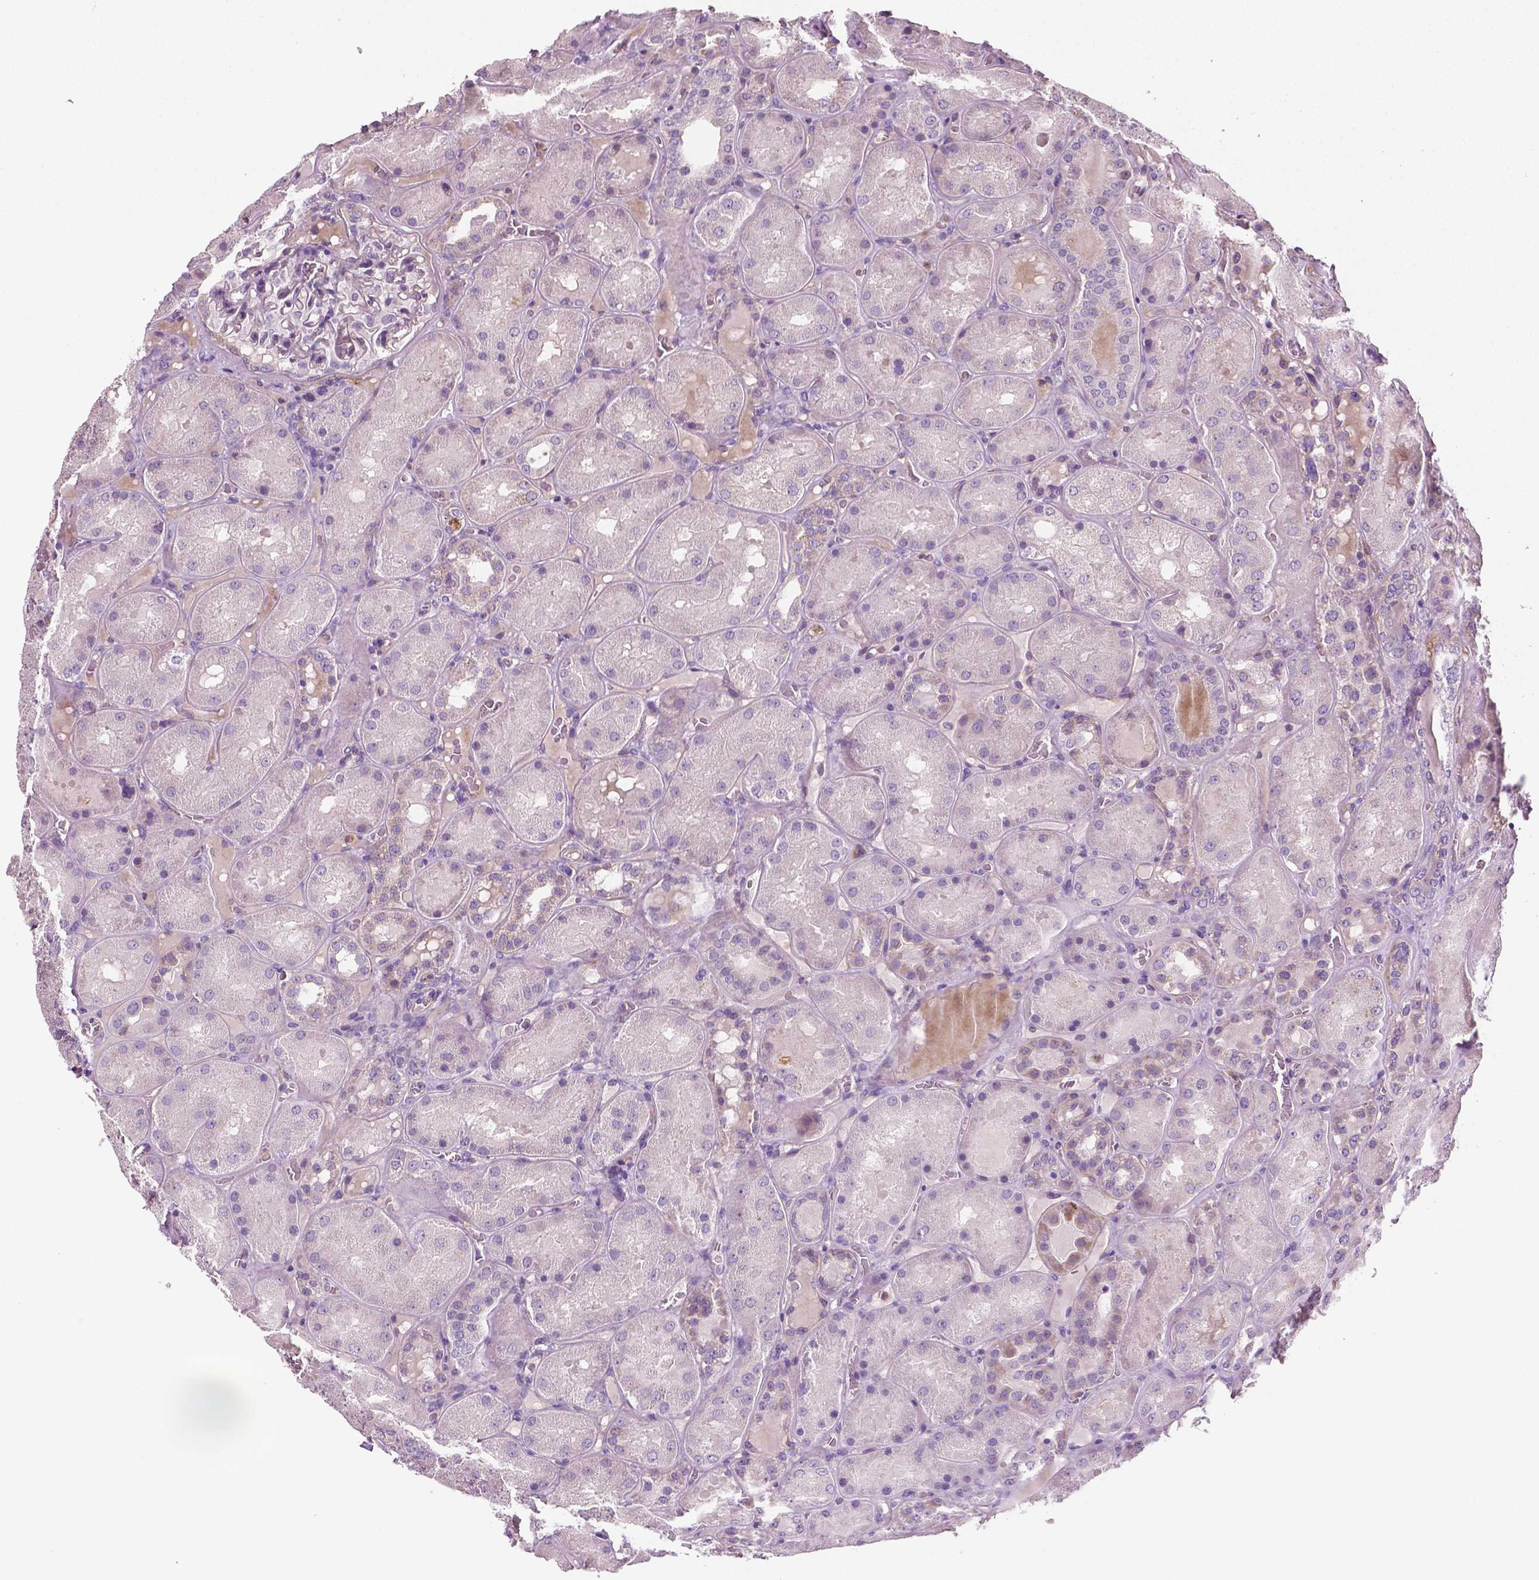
{"staining": {"intensity": "negative", "quantity": "none", "location": "none"}, "tissue": "kidney", "cell_type": "Cells in glomeruli", "image_type": "normal", "snomed": [{"axis": "morphology", "description": "Normal tissue, NOS"}, {"axis": "topography", "description": "Kidney"}], "caption": "Immunohistochemistry (IHC) photomicrograph of normal kidney: human kidney stained with DAB (3,3'-diaminobenzidine) shows no significant protein positivity in cells in glomeruli.", "gene": "PTX3", "patient": {"sex": "male", "age": 73}}